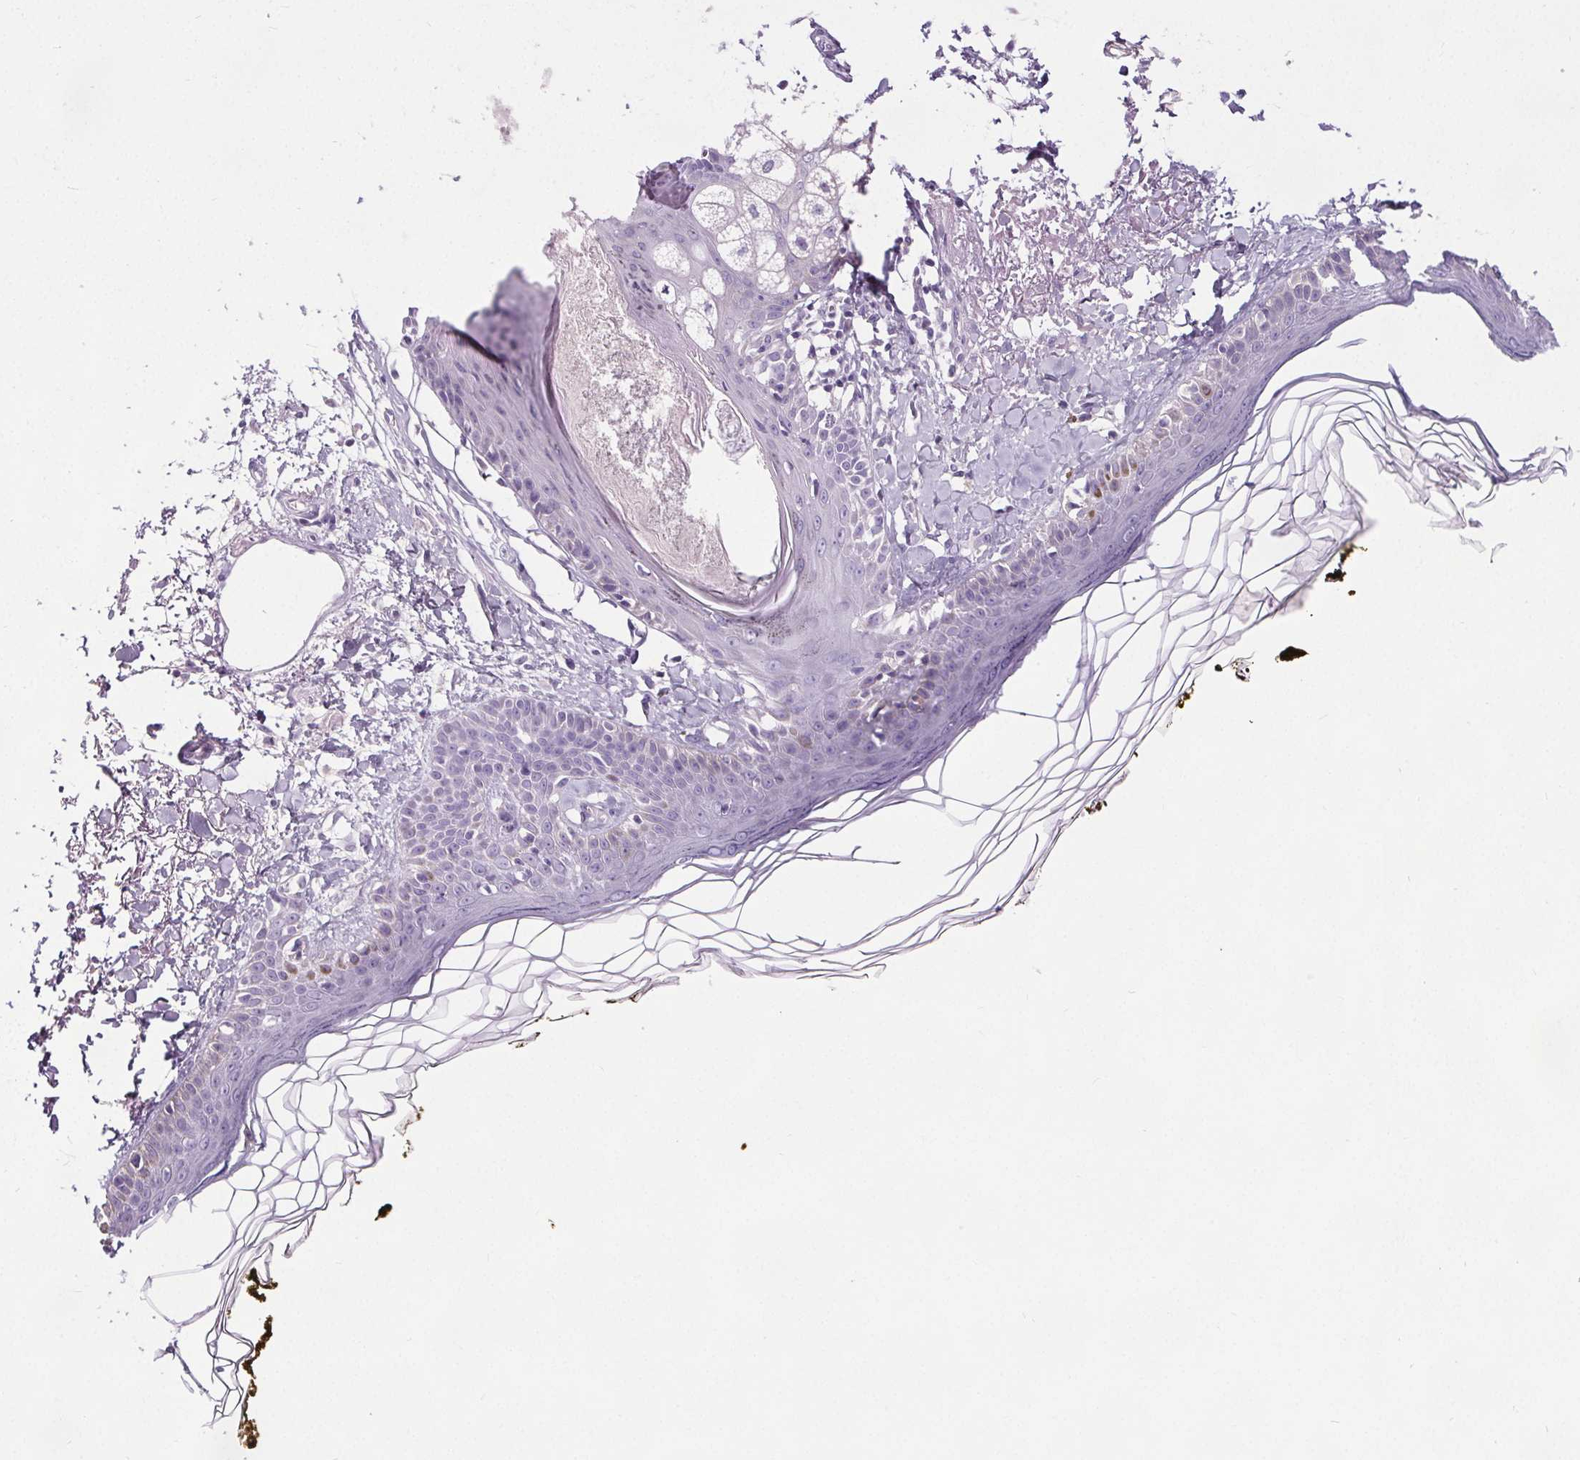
{"staining": {"intensity": "negative", "quantity": "none", "location": "none"}, "tissue": "skin", "cell_type": "Fibroblasts", "image_type": "normal", "snomed": [{"axis": "morphology", "description": "Normal tissue, NOS"}, {"axis": "topography", "description": "Skin"}], "caption": "Skin stained for a protein using IHC demonstrates no expression fibroblasts.", "gene": "ELAVL2", "patient": {"sex": "male", "age": 76}}